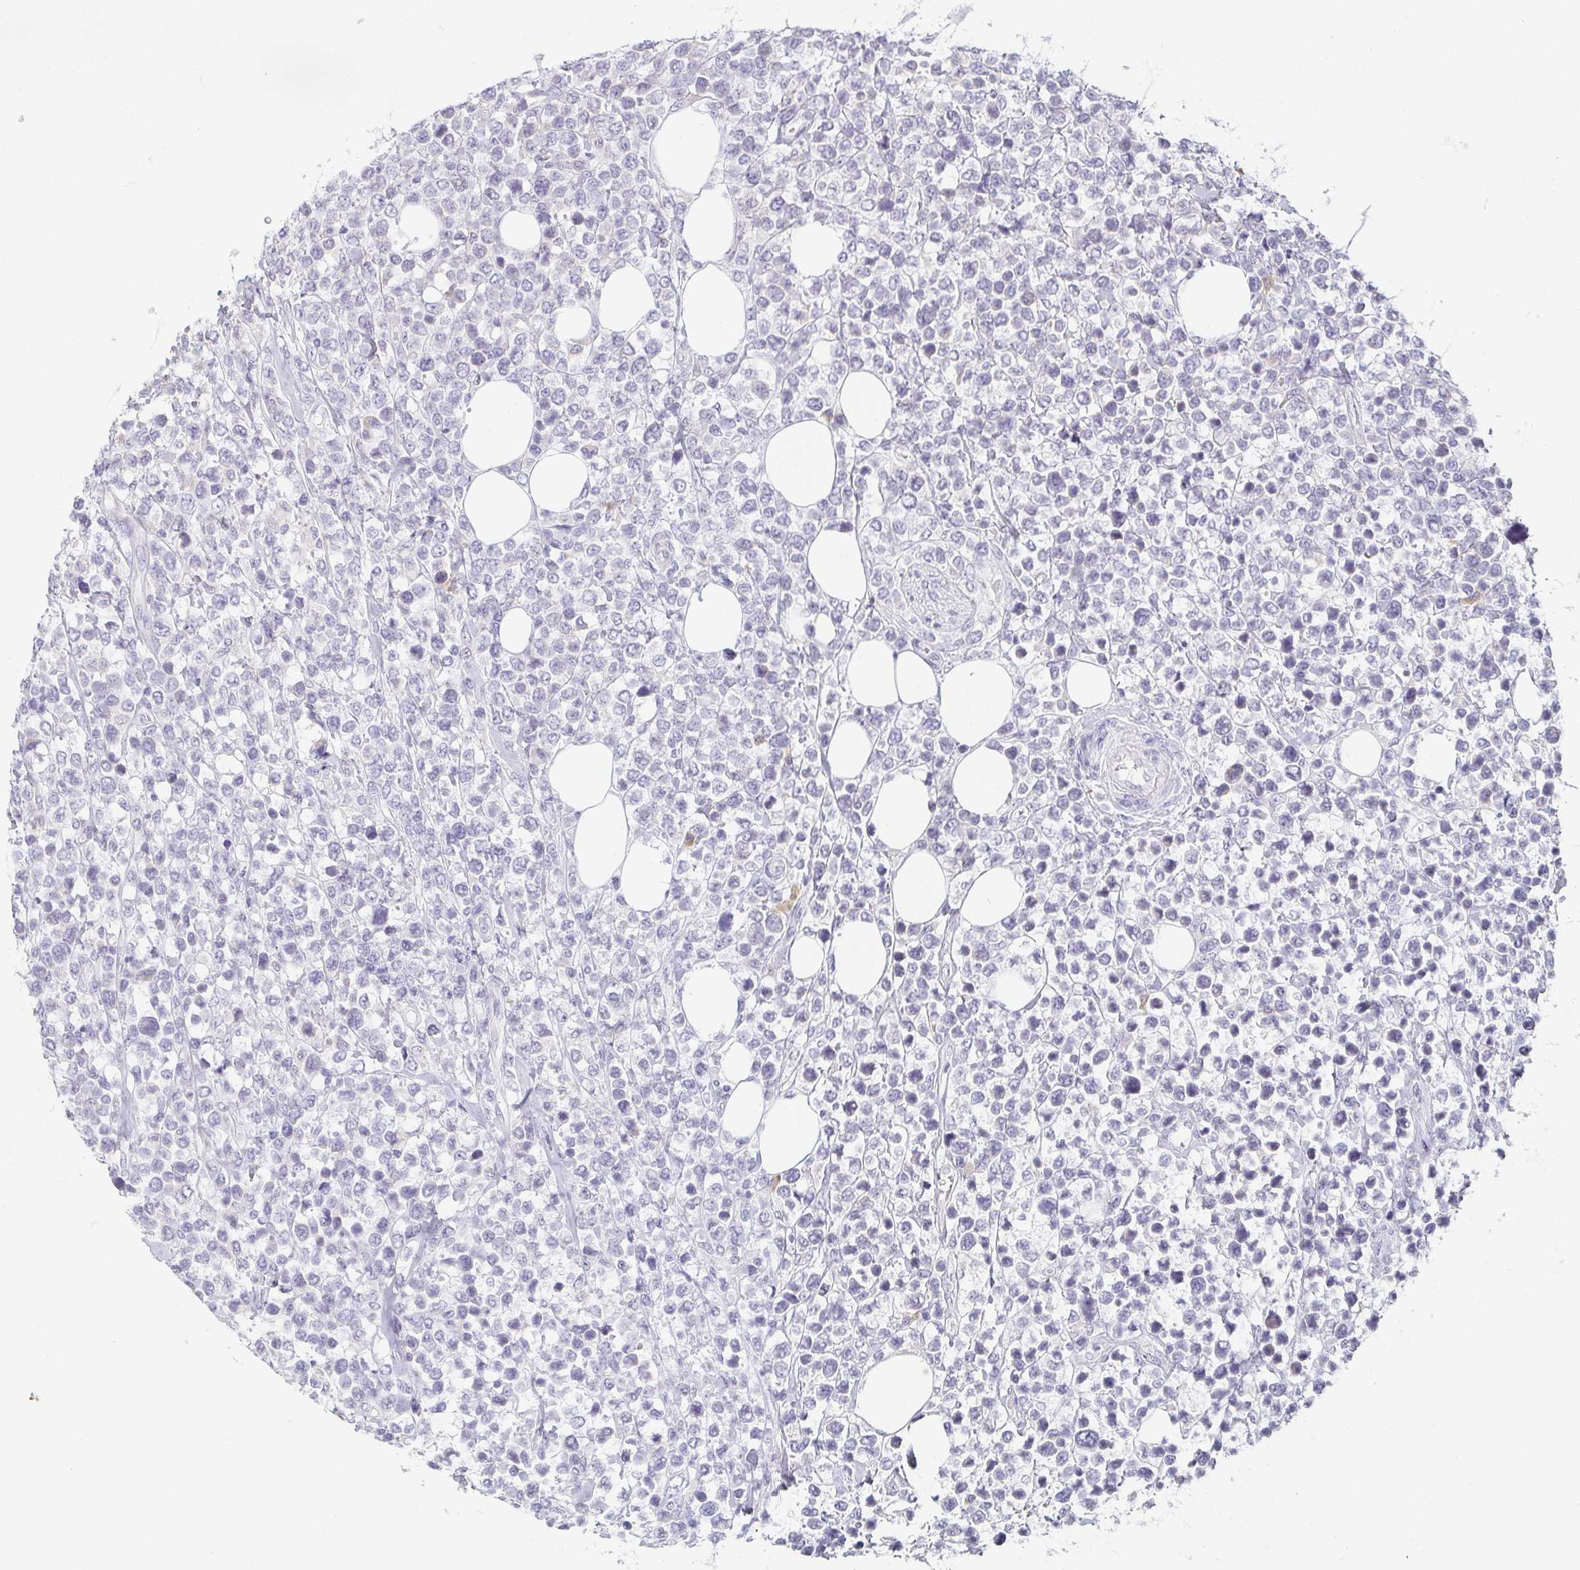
{"staining": {"intensity": "negative", "quantity": "none", "location": "none"}, "tissue": "lymphoma", "cell_type": "Tumor cells", "image_type": "cancer", "snomed": [{"axis": "morphology", "description": "Malignant lymphoma, non-Hodgkin's type, High grade"}, {"axis": "topography", "description": "Soft tissue"}], "caption": "Immunohistochemistry (IHC) micrograph of human lymphoma stained for a protein (brown), which displays no staining in tumor cells.", "gene": "PRR27", "patient": {"sex": "female", "age": 56}}